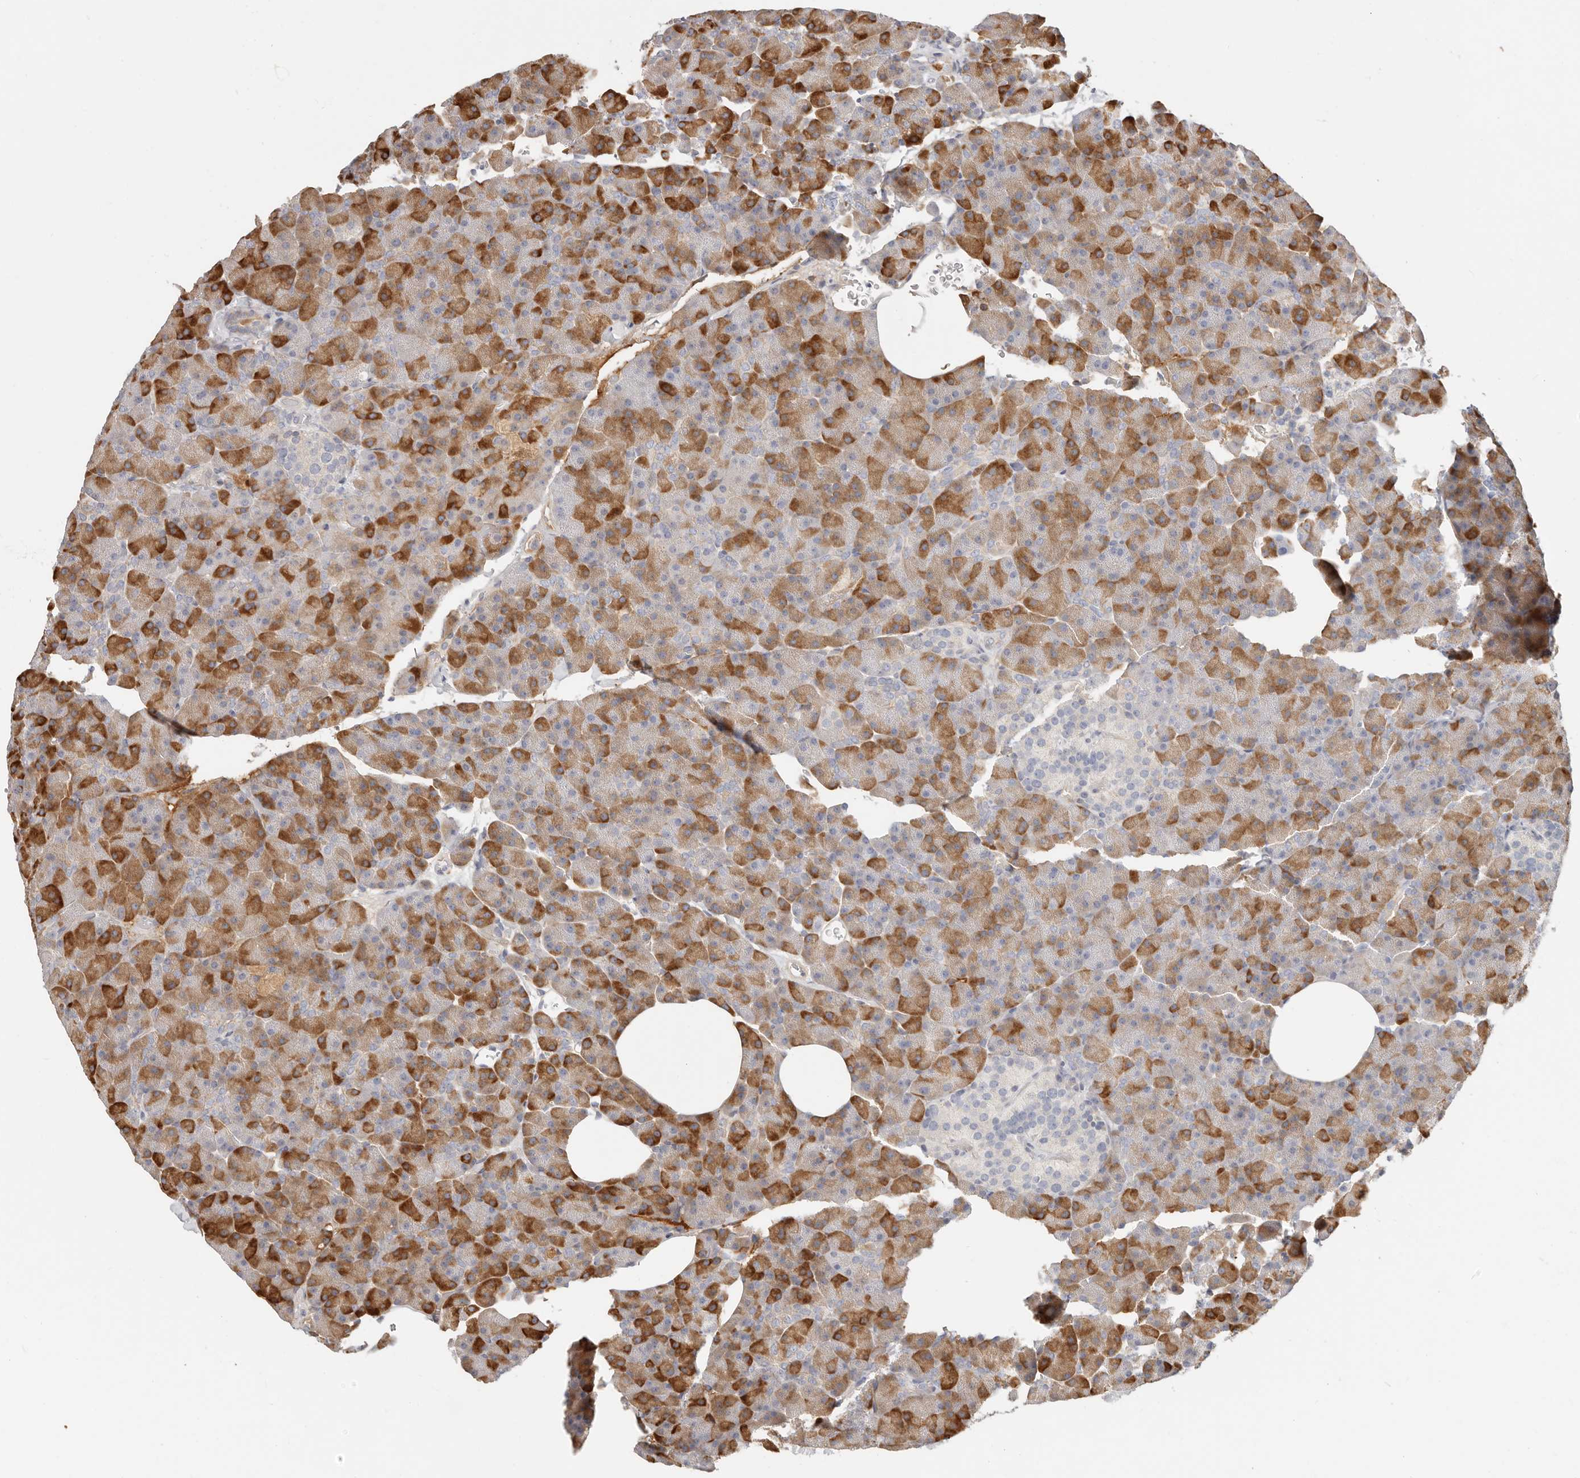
{"staining": {"intensity": "moderate", "quantity": "25%-75%", "location": "cytoplasmic/membranous"}, "tissue": "pancreas", "cell_type": "Exocrine glandular cells", "image_type": "normal", "snomed": [{"axis": "morphology", "description": "Normal tissue, NOS"}, {"axis": "morphology", "description": "Carcinoid, malignant, NOS"}, {"axis": "topography", "description": "Pancreas"}], "caption": "An IHC histopathology image of benign tissue is shown. Protein staining in brown shows moderate cytoplasmic/membranous positivity in pancreas within exocrine glandular cells. (DAB (3,3'-diaminobenzidine) IHC, brown staining for protein, blue staining for nuclei).", "gene": "MTFR2", "patient": {"sex": "female", "age": 35}}